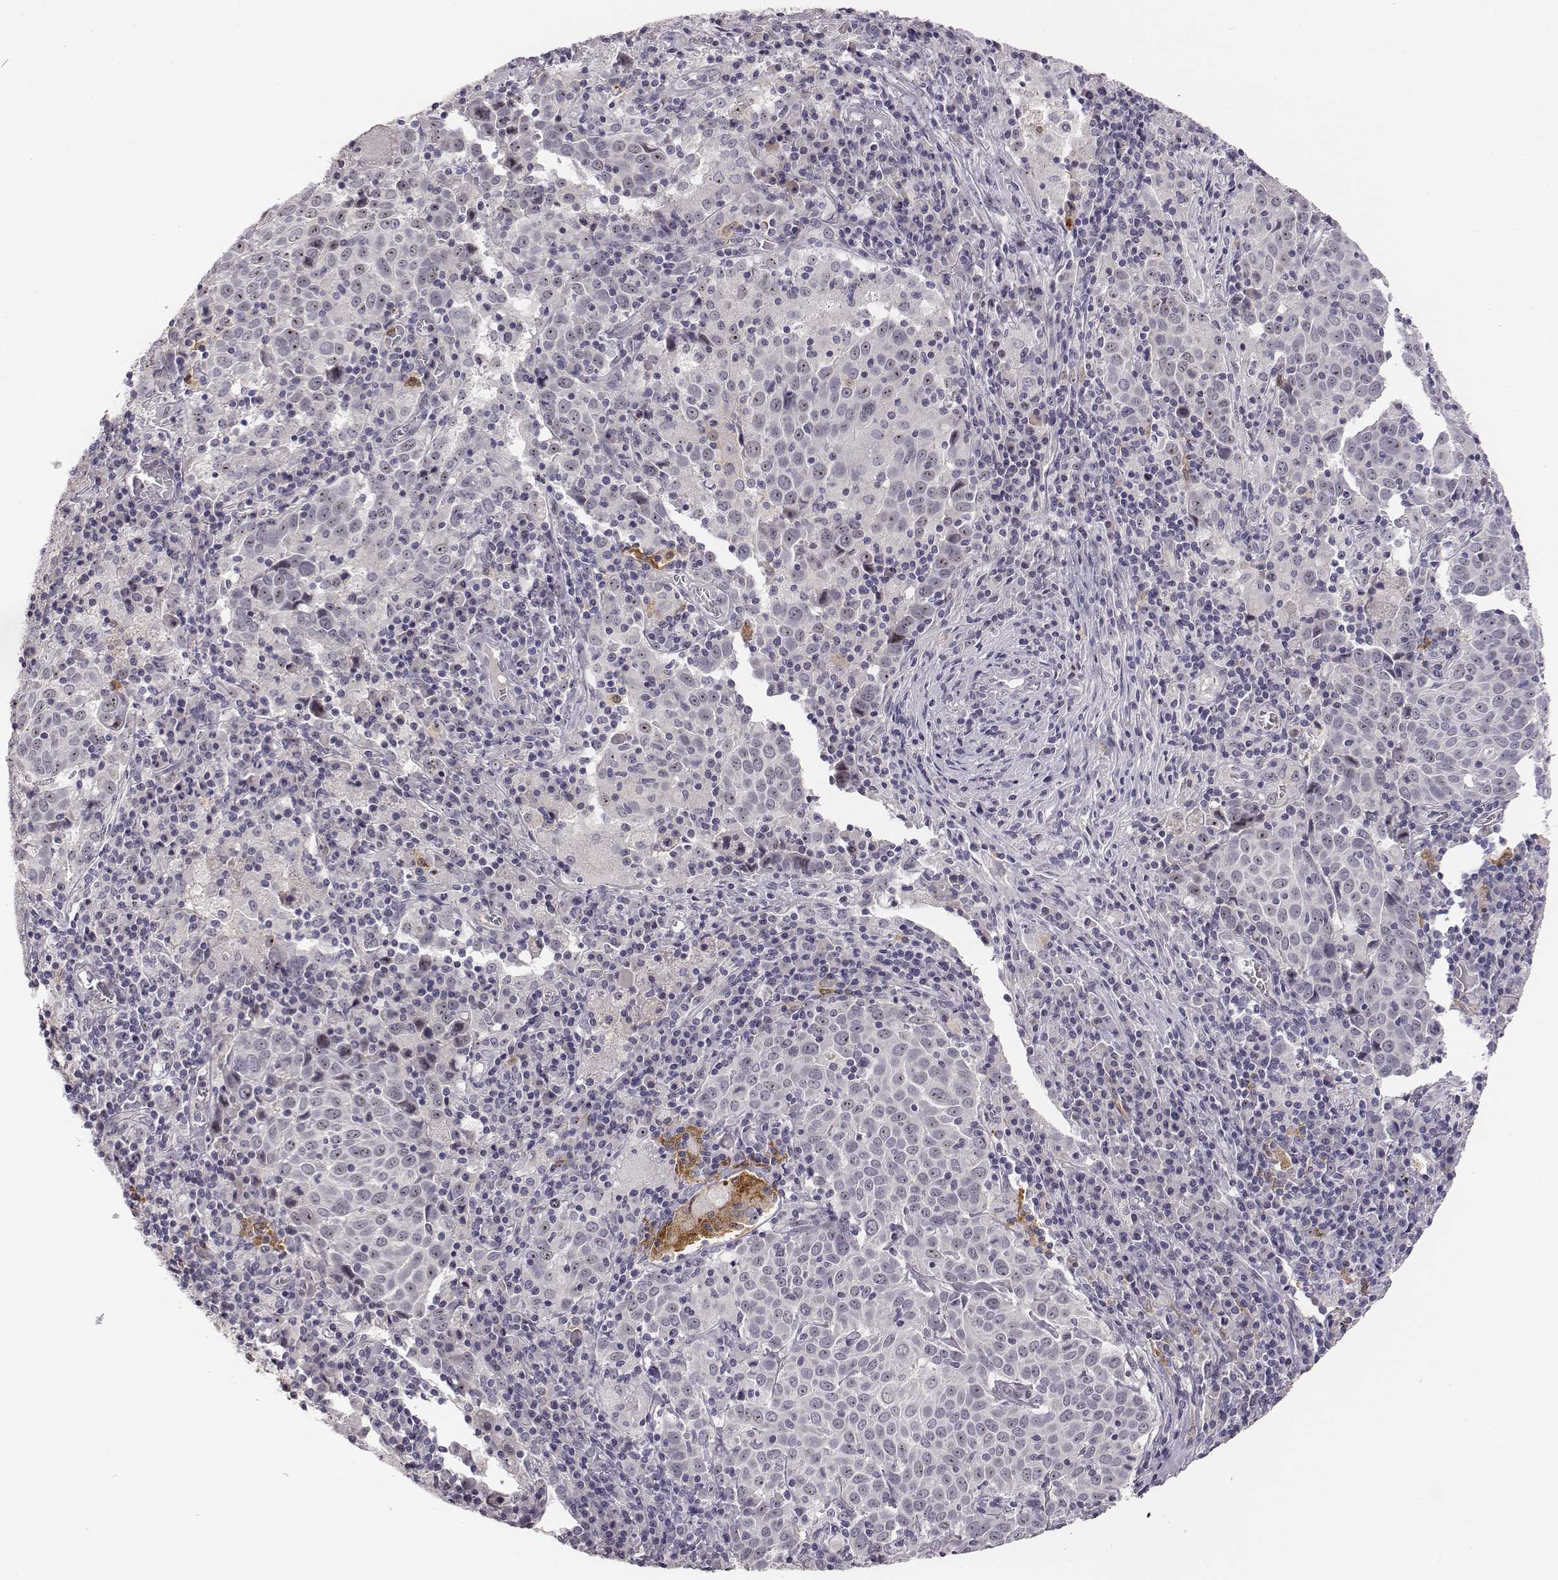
{"staining": {"intensity": "strong", "quantity": "25%-75%", "location": "nuclear"}, "tissue": "lung cancer", "cell_type": "Tumor cells", "image_type": "cancer", "snomed": [{"axis": "morphology", "description": "Squamous cell carcinoma, NOS"}, {"axis": "topography", "description": "Lung"}], "caption": "Tumor cells show strong nuclear positivity in about 25%-75% of cells in squamous cell carcinoma (lung). (IHC, brightfield microscopy, high magnification).", "gene": "NIFK", "patient": {"sex": "male", "age": 57}}